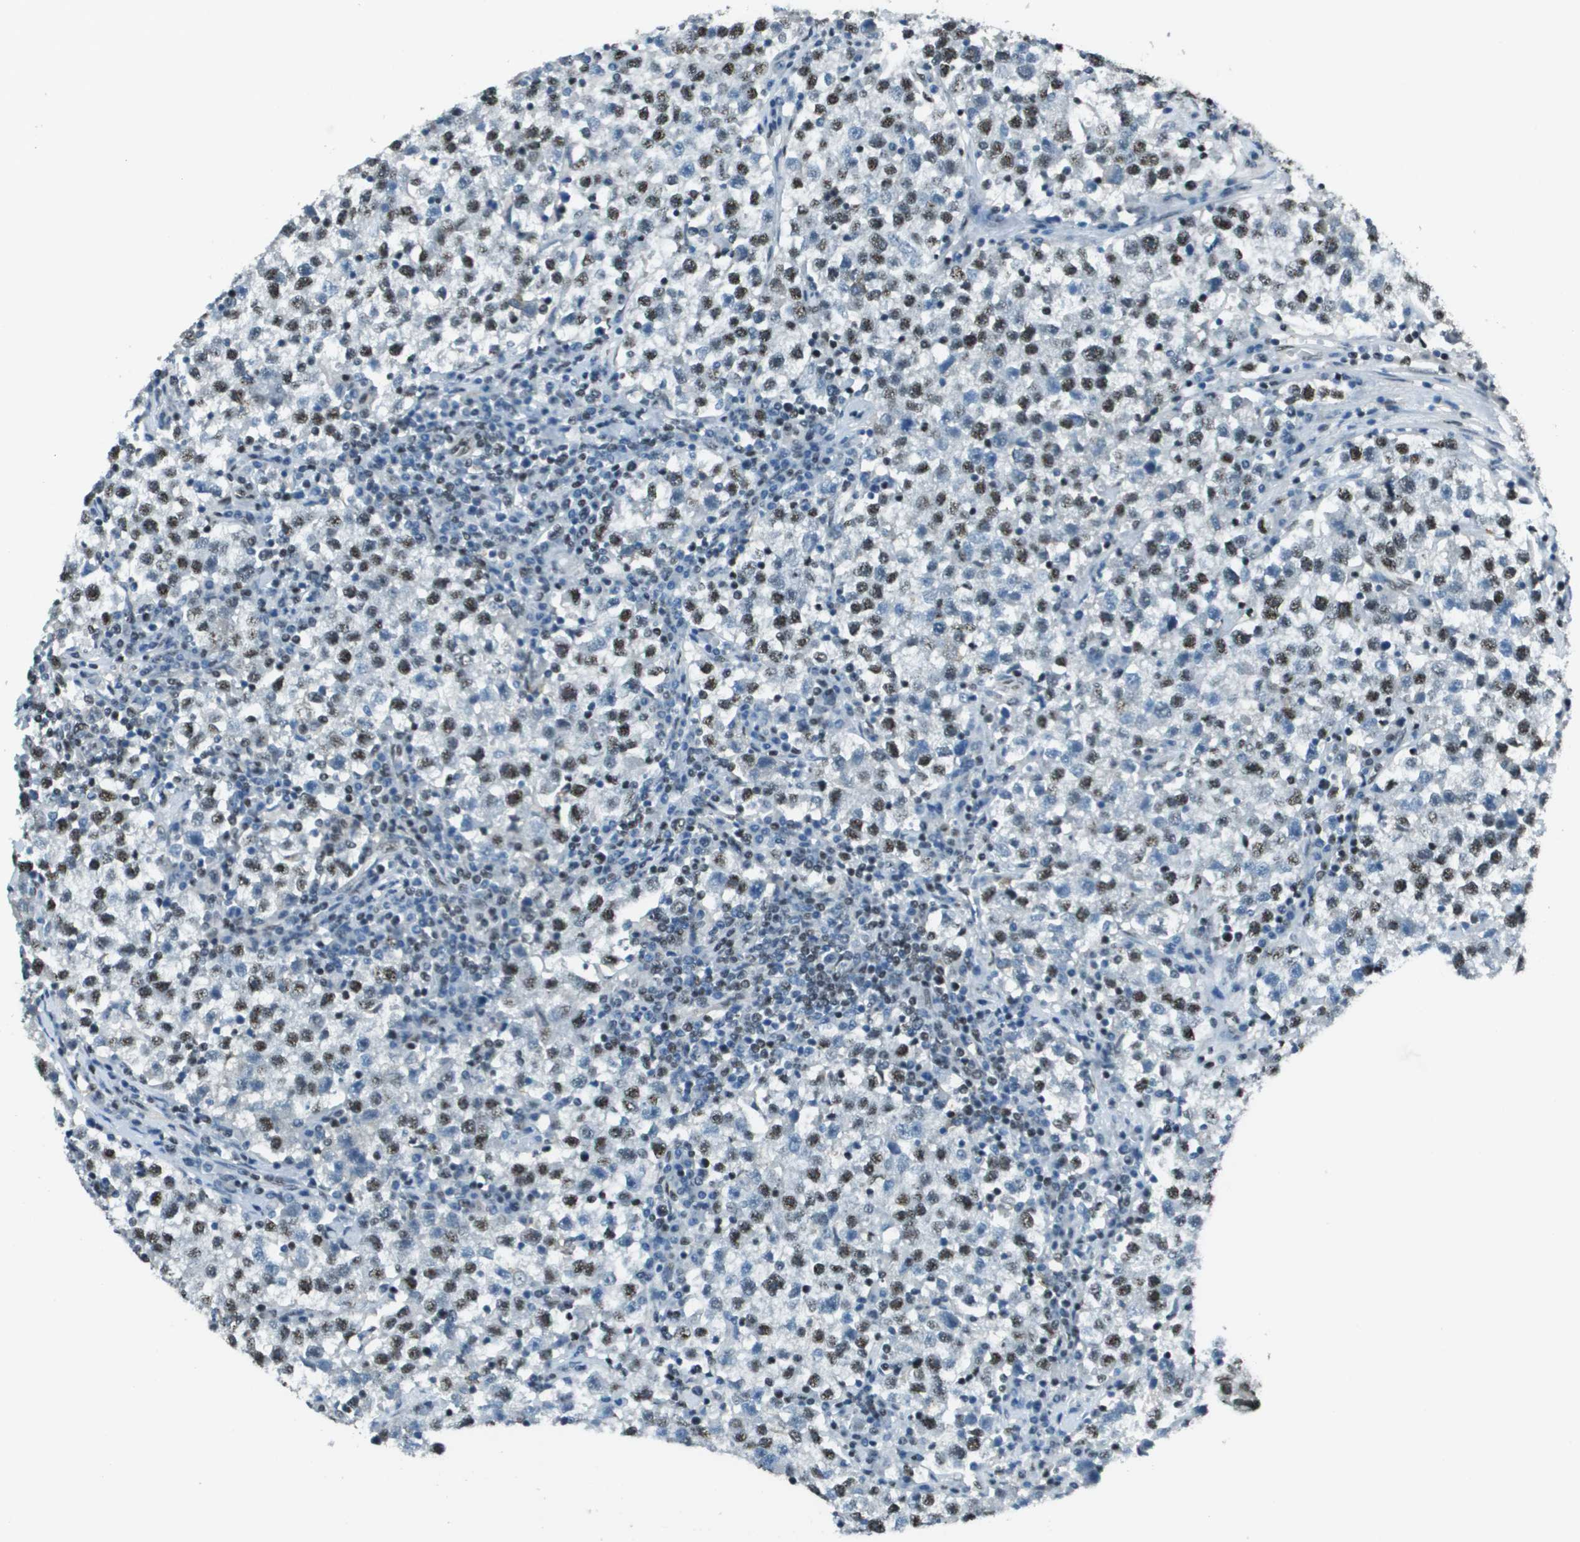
{"staining": {"intensity": "moderate", "quantity": ">75%", "location": "nuclear"}, "tissue": "testis cancer", "cell_type": "Tumor cells", "image_type": "cancer", "snomed": [{"axis": "morphology", "description": "Seminoma, NOS"}, {"axis": "topography", "description": "Testis"}], "caption": "Immunohistochemical staining of testis cancer (seminoma) displays medium levels of moderate nuclear staining in about >75% of tumor cells.", "gene": "DEPDC1", "patient": {"sex": "male", "age": 22}}